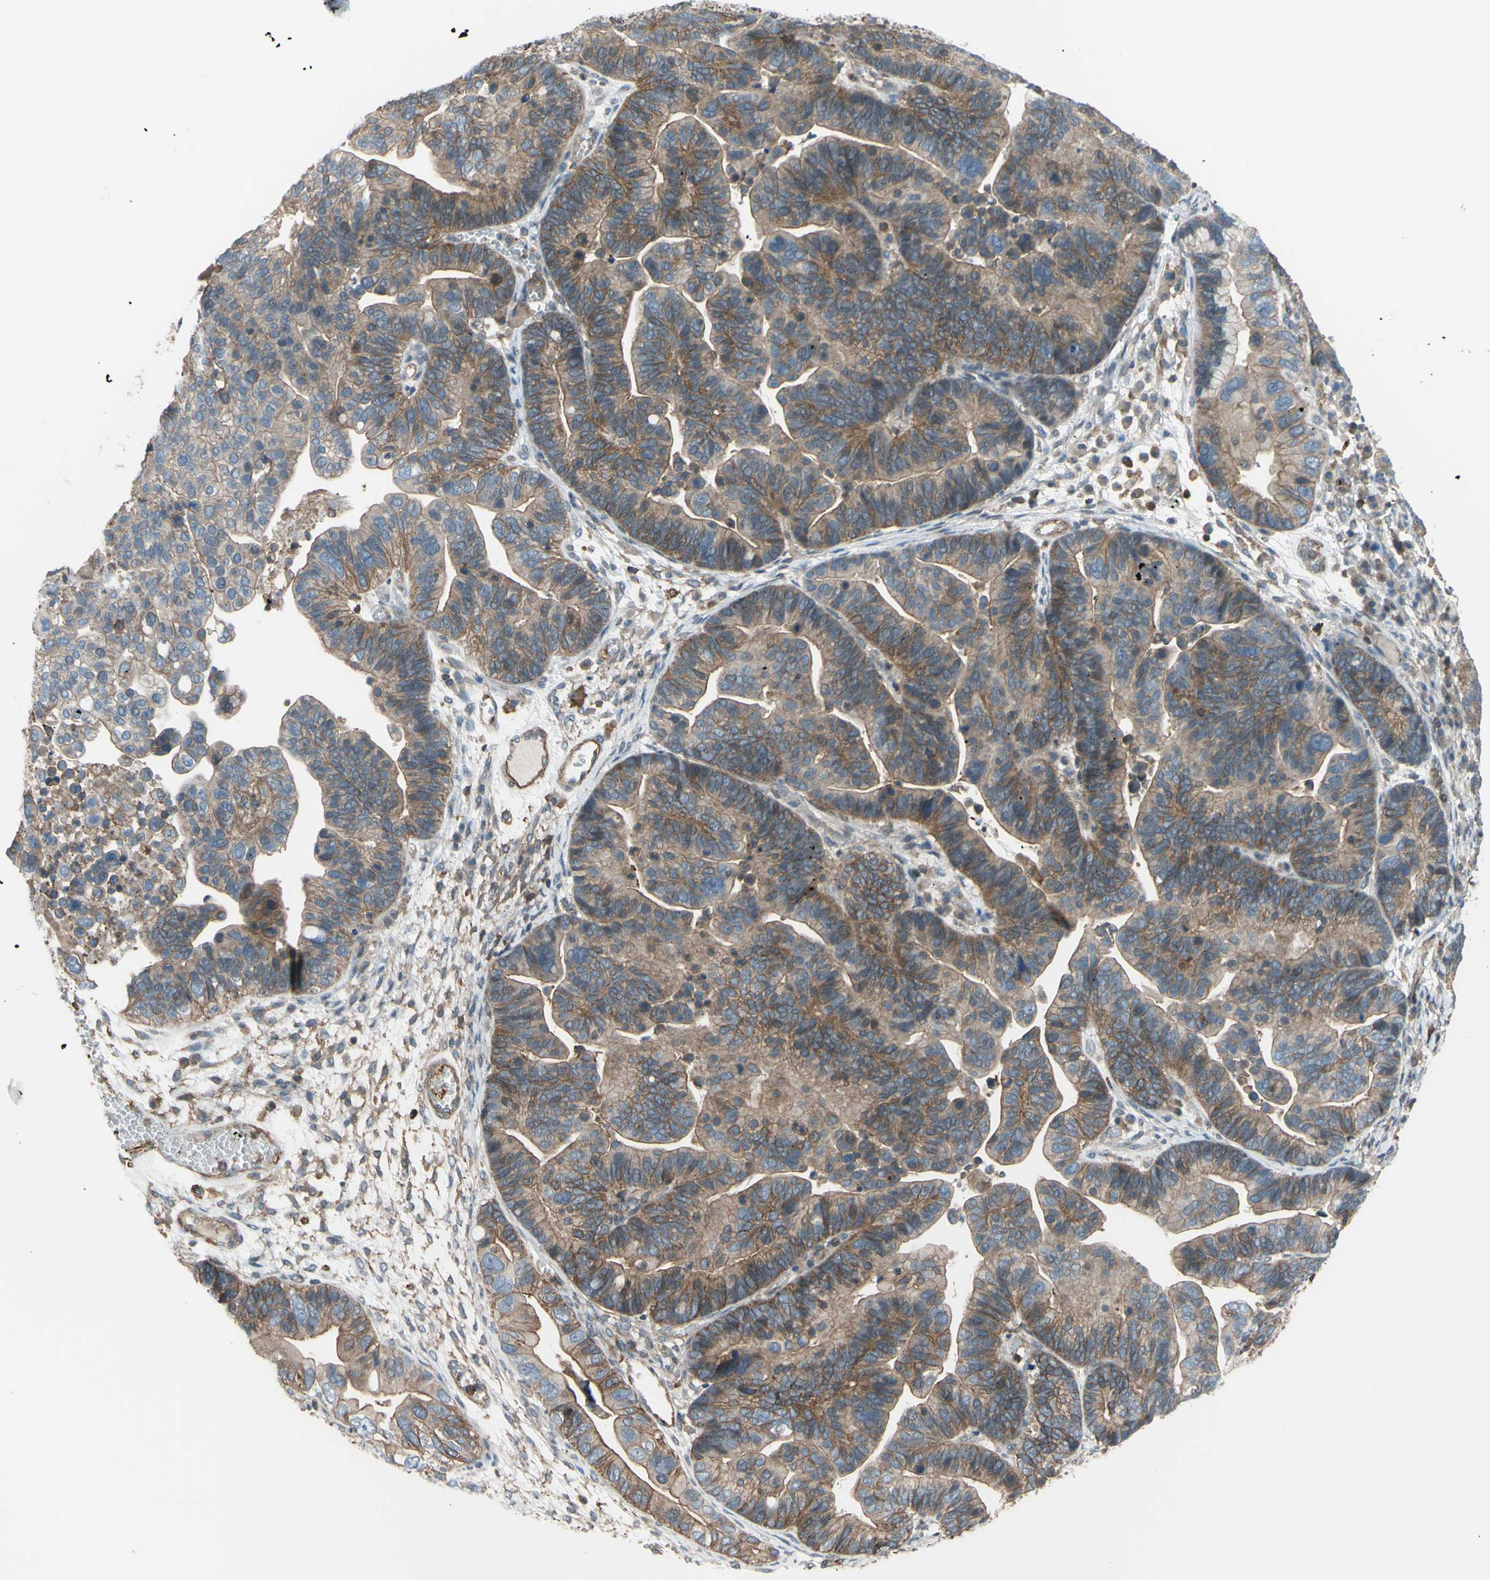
{"staining": {"intensity": "moderate", "quantity": "25%-75%", "location": "cytoplasmic/membranous"}, "tissue": "ovarian cancer", "cell_type": "Tumor cells", "image_type": "cancer", "snomed": [{"axis": "morphology", "description": "Cystadenocarcinoma, serous, NOS"}, {"axis": "topography", "description": "Ovary"}], "caption": "About 25%-75% of tumor cells in serous cystadenocarcinoma (ovarian) exhibit moderate cytoplasmic/membranous protein staining as visualized by brown immunohistochemical staining.", "gene": "ADD3", "patient": {"sex": "female", "age": 56}}